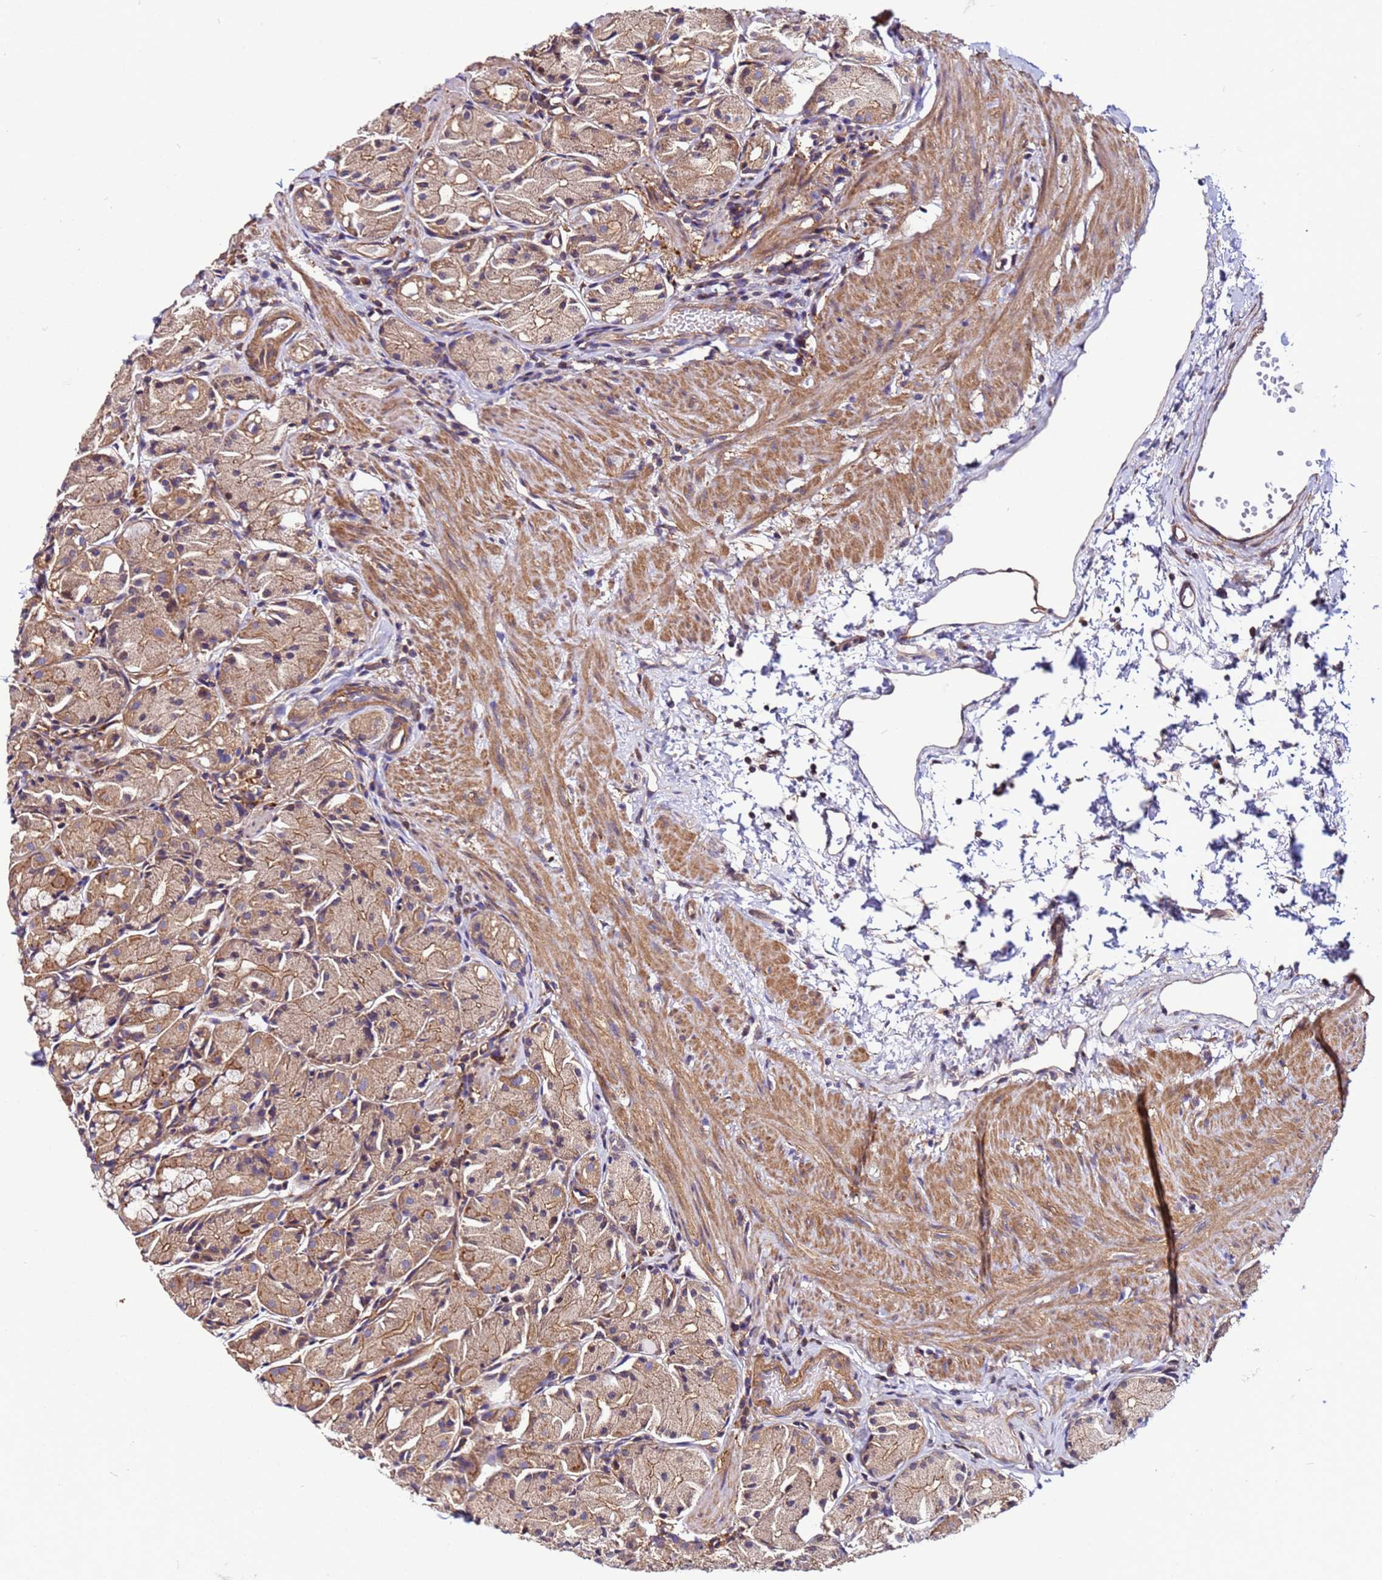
{"staining": {"intensity": "moderate", "quantity": ">75%", "location": "cytoplasmic/membranous"}, "tissue": "stomach", "cell_type": "Glandular cells", "image_type": "normal", "snomed": [{"axis": "morphology", "description": "Normal tissue, NOS"}, {"axis": "topography", "description": "Stomach, upper"}], "caption": "A brown stain labels moderate cytoplasmic/membranous positivity of a protein in glandular cells of benign human stomach.", "gene": "STK38L", "patient": {"sex": "male", "age": 47}}